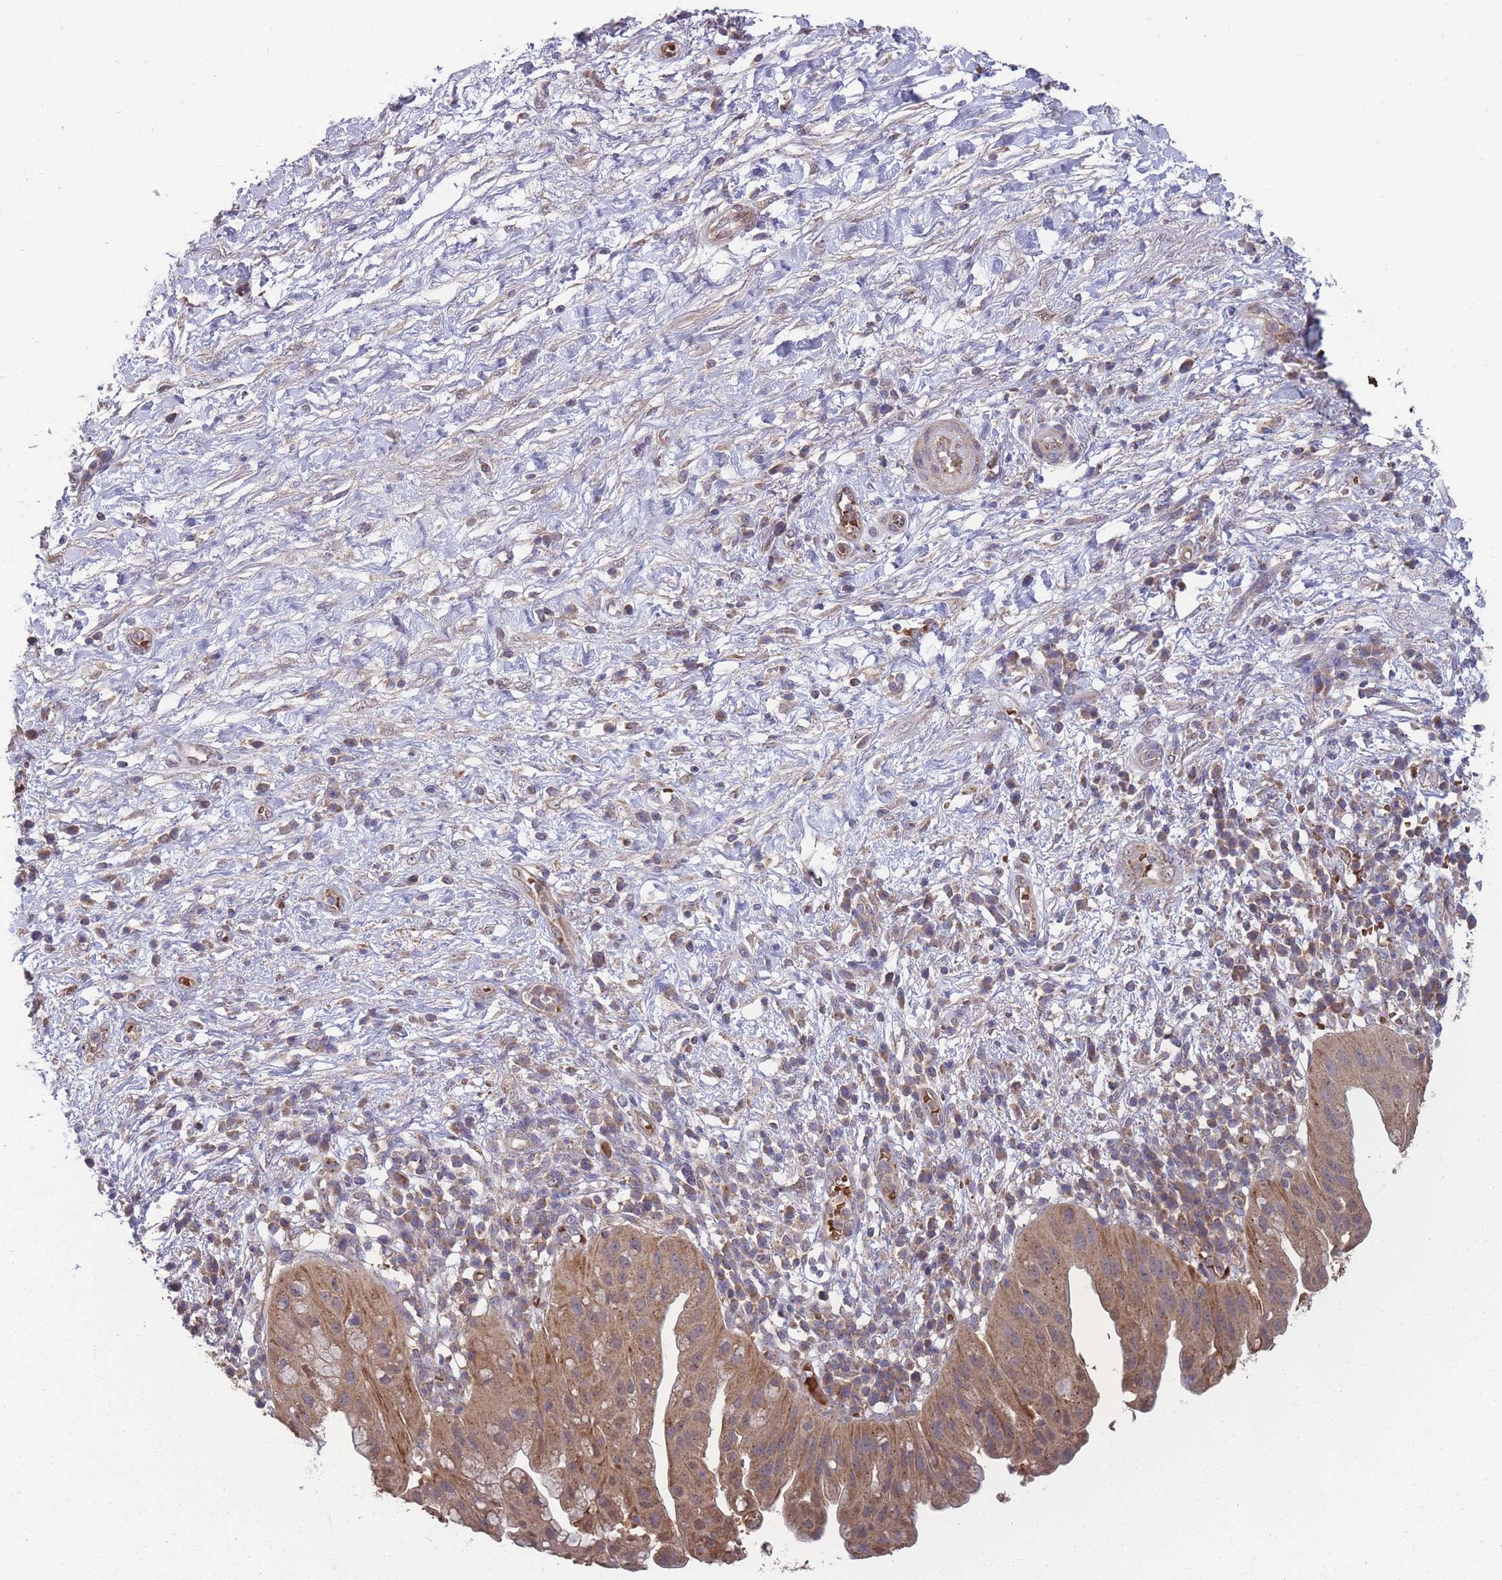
{"staining": {"intensity": "moderate", "quantity": ">75%", "location": "cytoplasmic/membranous"}, "tissue": "pancreatic cancer", "cell_type": "Tumor cells", "image_type": "cancer", "snomed": [{"axis": "morphology", "description": "Adenocarcinoma, NOS"}, {"axis": "topography", "description": "Pancreas"}], "caption": "This photomicrograph shows IHC staining of adenocarcinoma (pancreatic), with medium moderate cytoplasmic/membranous positivity in about >75% of tumor cells.", "gene": "SLC35B4", "patient": {"sex": "male", "age": 68}}